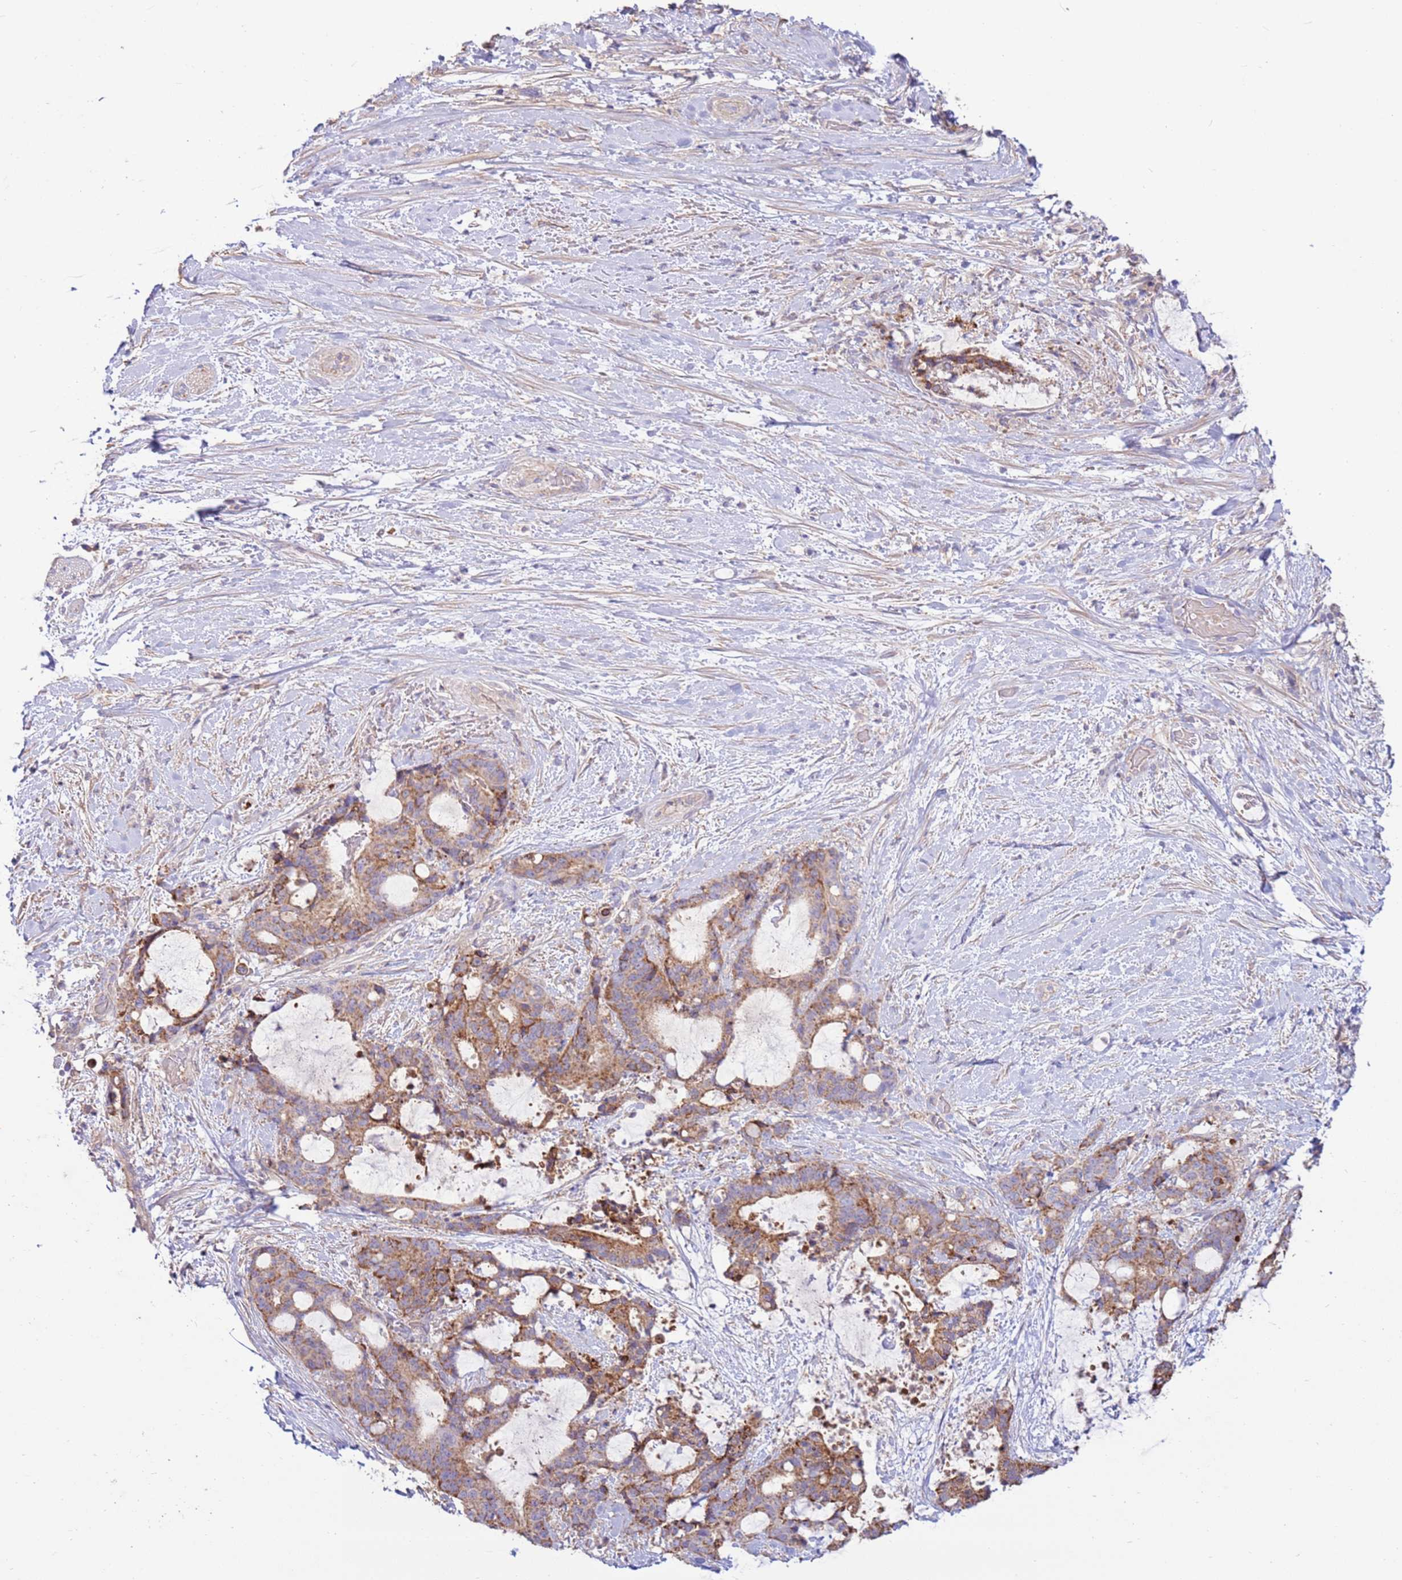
{"staining": {"intensity": "moderate", "quantity": ">75%", "location": "cytoplasmic/membranous"}, "tissue": "liver cancer", "cell_type": "Tumor cells", "image_type": "cancer", "snomed": [{"axis": "morphology", "description": "Normal tissue, NOS"}, {"axis": "morphology", "description": "Cholangiocarcinoma"}, {"axis": "topography", "description": "Liver"}, {"axis": "topography", "description": "Peripheral nerve tissue"}], "caption": "Immunohistochemical staining of liver cancer displays moderate cytoplasmic/membranous protein expression in about >75% of tumor cells.", "gene": "EVA1B", "patient": {"sex": "female", "age": 73}}